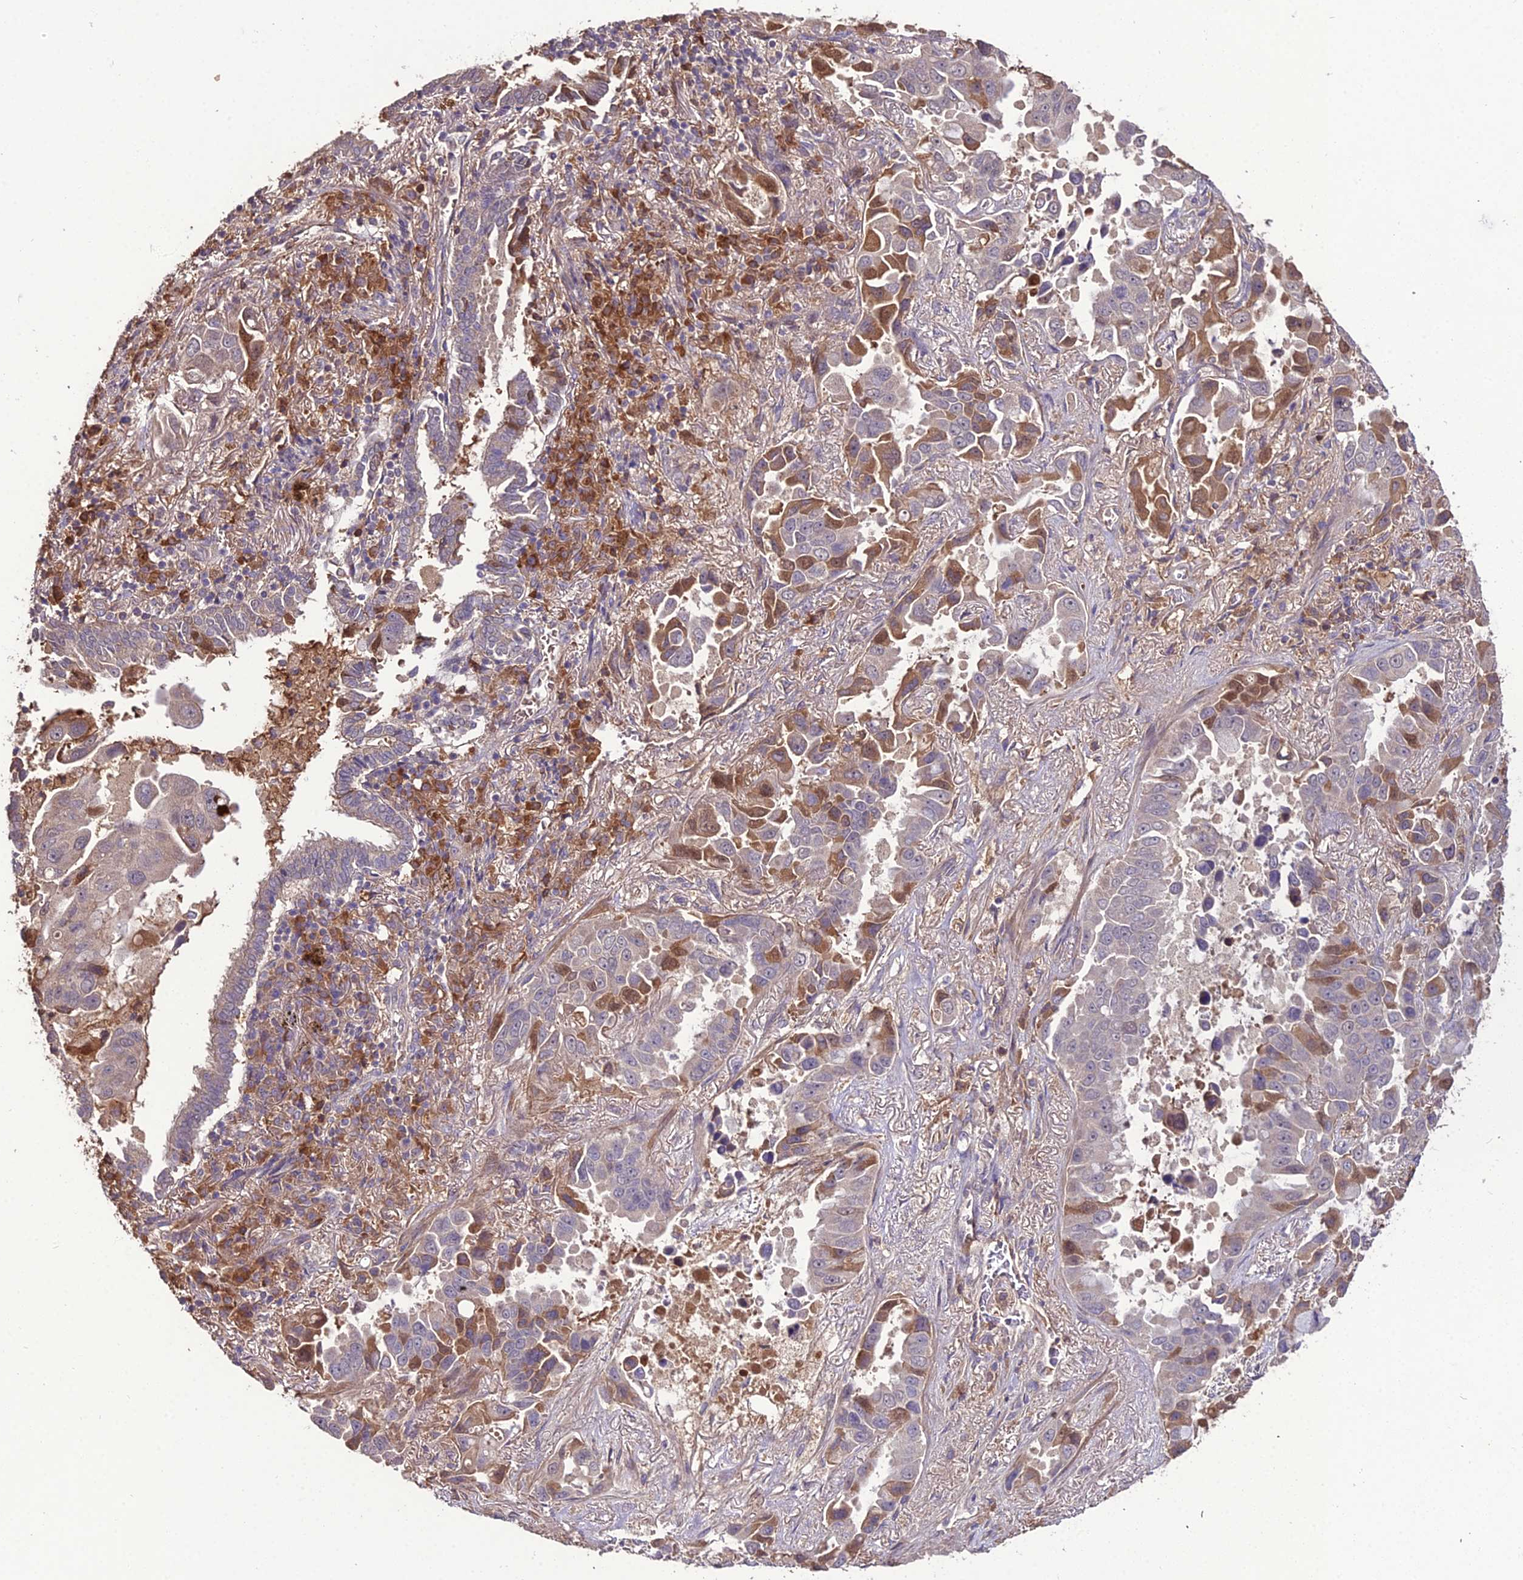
{"staining": {"intensity": "moderate", "quantity": "<25%", "location": "cytoplasmic/membranous"}, "tissue": "lung cancer", "cell_type": "Tumor cells", "image_type": "cancer", "snomed": [{"axis": "morphology", "description": "Adenocarcinoma, NOS"}, {"axis": "topography", "description": "Lung"}], "caption": "Immunohistochemistry (IHC) (DAB) staining of human lung adenocarcinoma demonstrates moderate cytoplasmic/membranous protein staining in approximately <25% of tumor cells. (Stains: DAB in brown, nuclei in blue, Microscopy: brightfield microscopy at high magnification).", "gene": "KCTD16", "patient": {"sex": "male", "age": 64}}